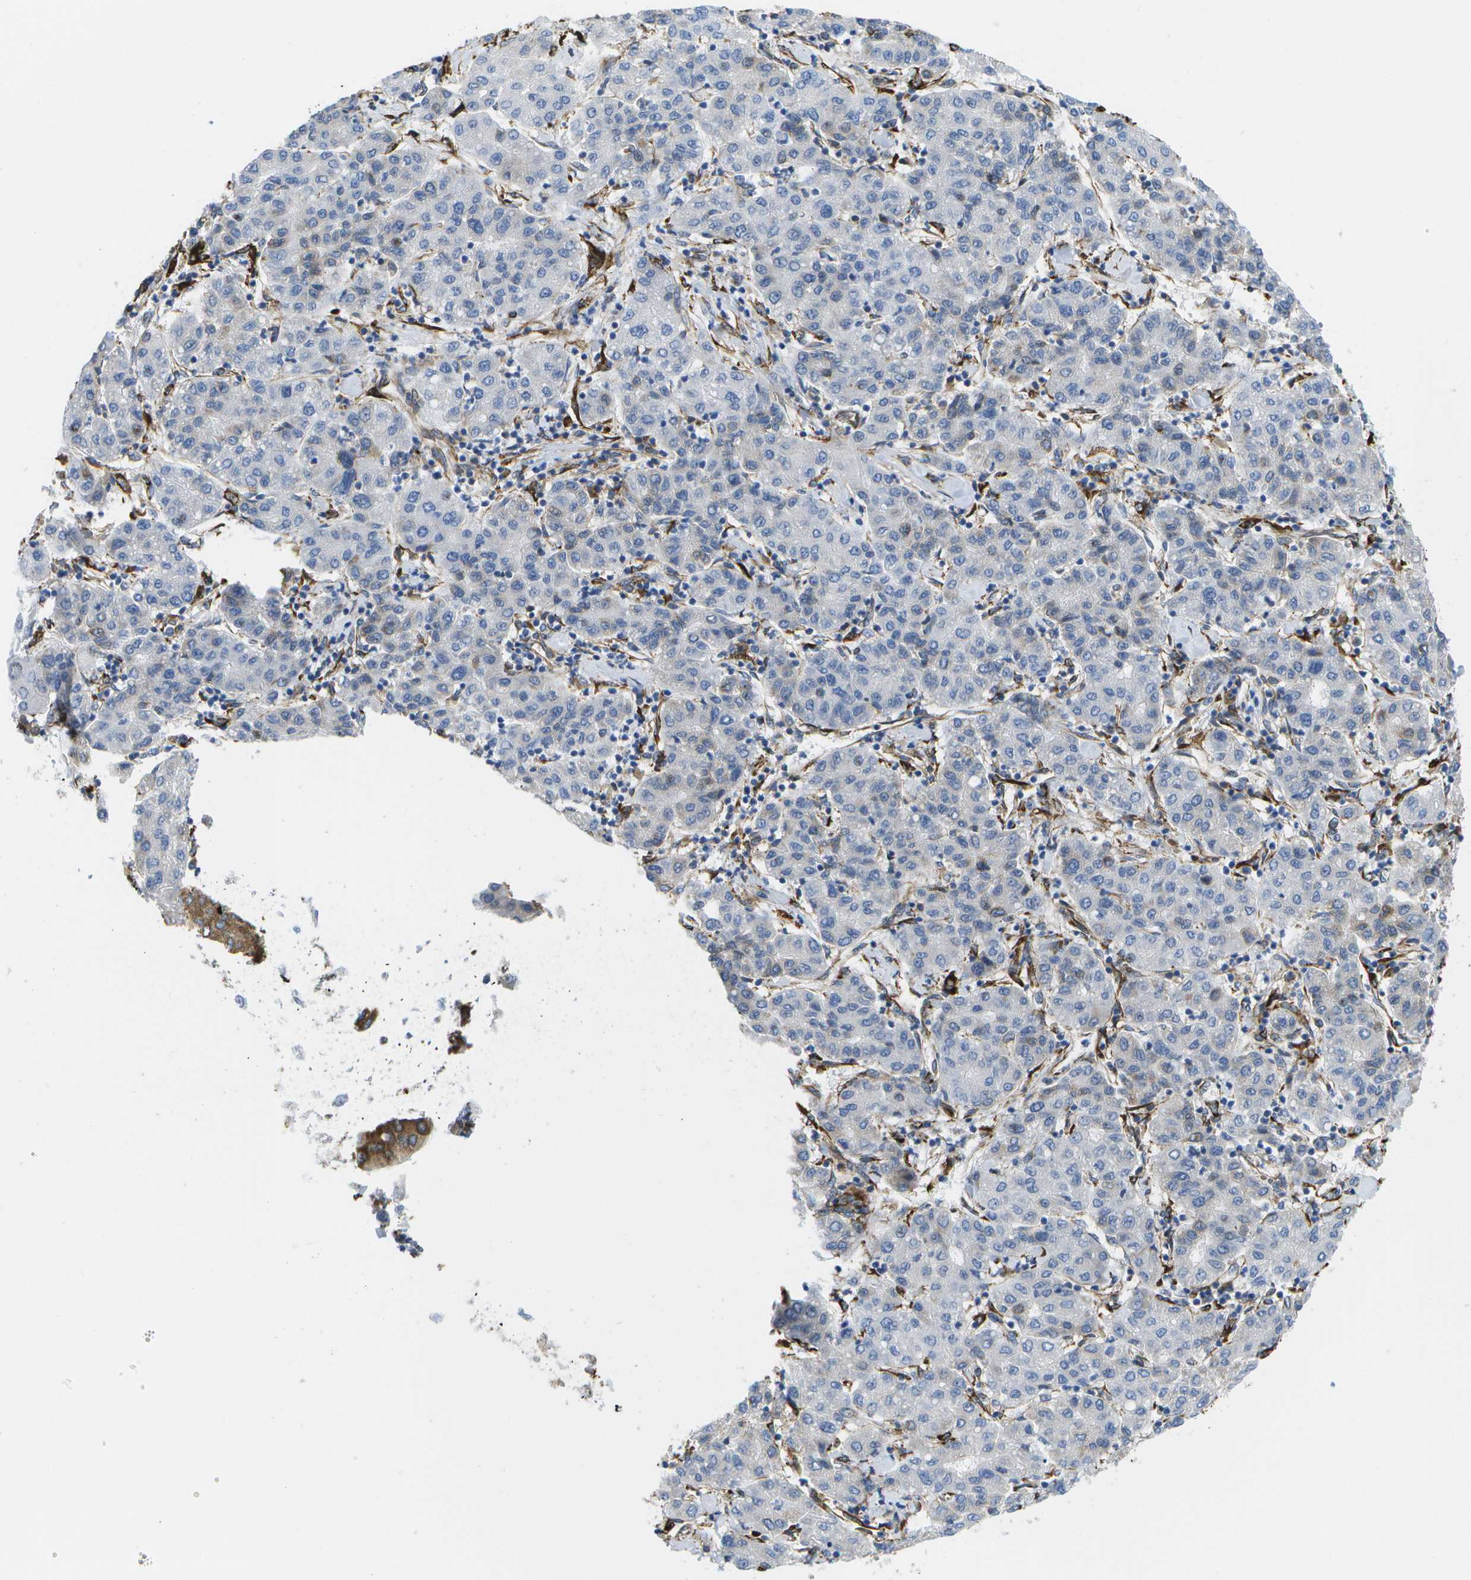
{"staining": {"intensity": "negative", "quantity": "none", "location": "none"}, "tissue": "liver cancer", "cell_type": "Tumor cells", "image_type": "cancer", "snomed": [{"axis": "morphology", "description": "Carcinoma, Hepatocellular, NOS"}, {"axis": "topography", "description": "Liver"}], "caption": "IHC of human liver hepatocellular carcinoma shows no staining in tumor cells.", "gene": "ZDHHC17", "patient": {"sex": "male", "age": 65}}